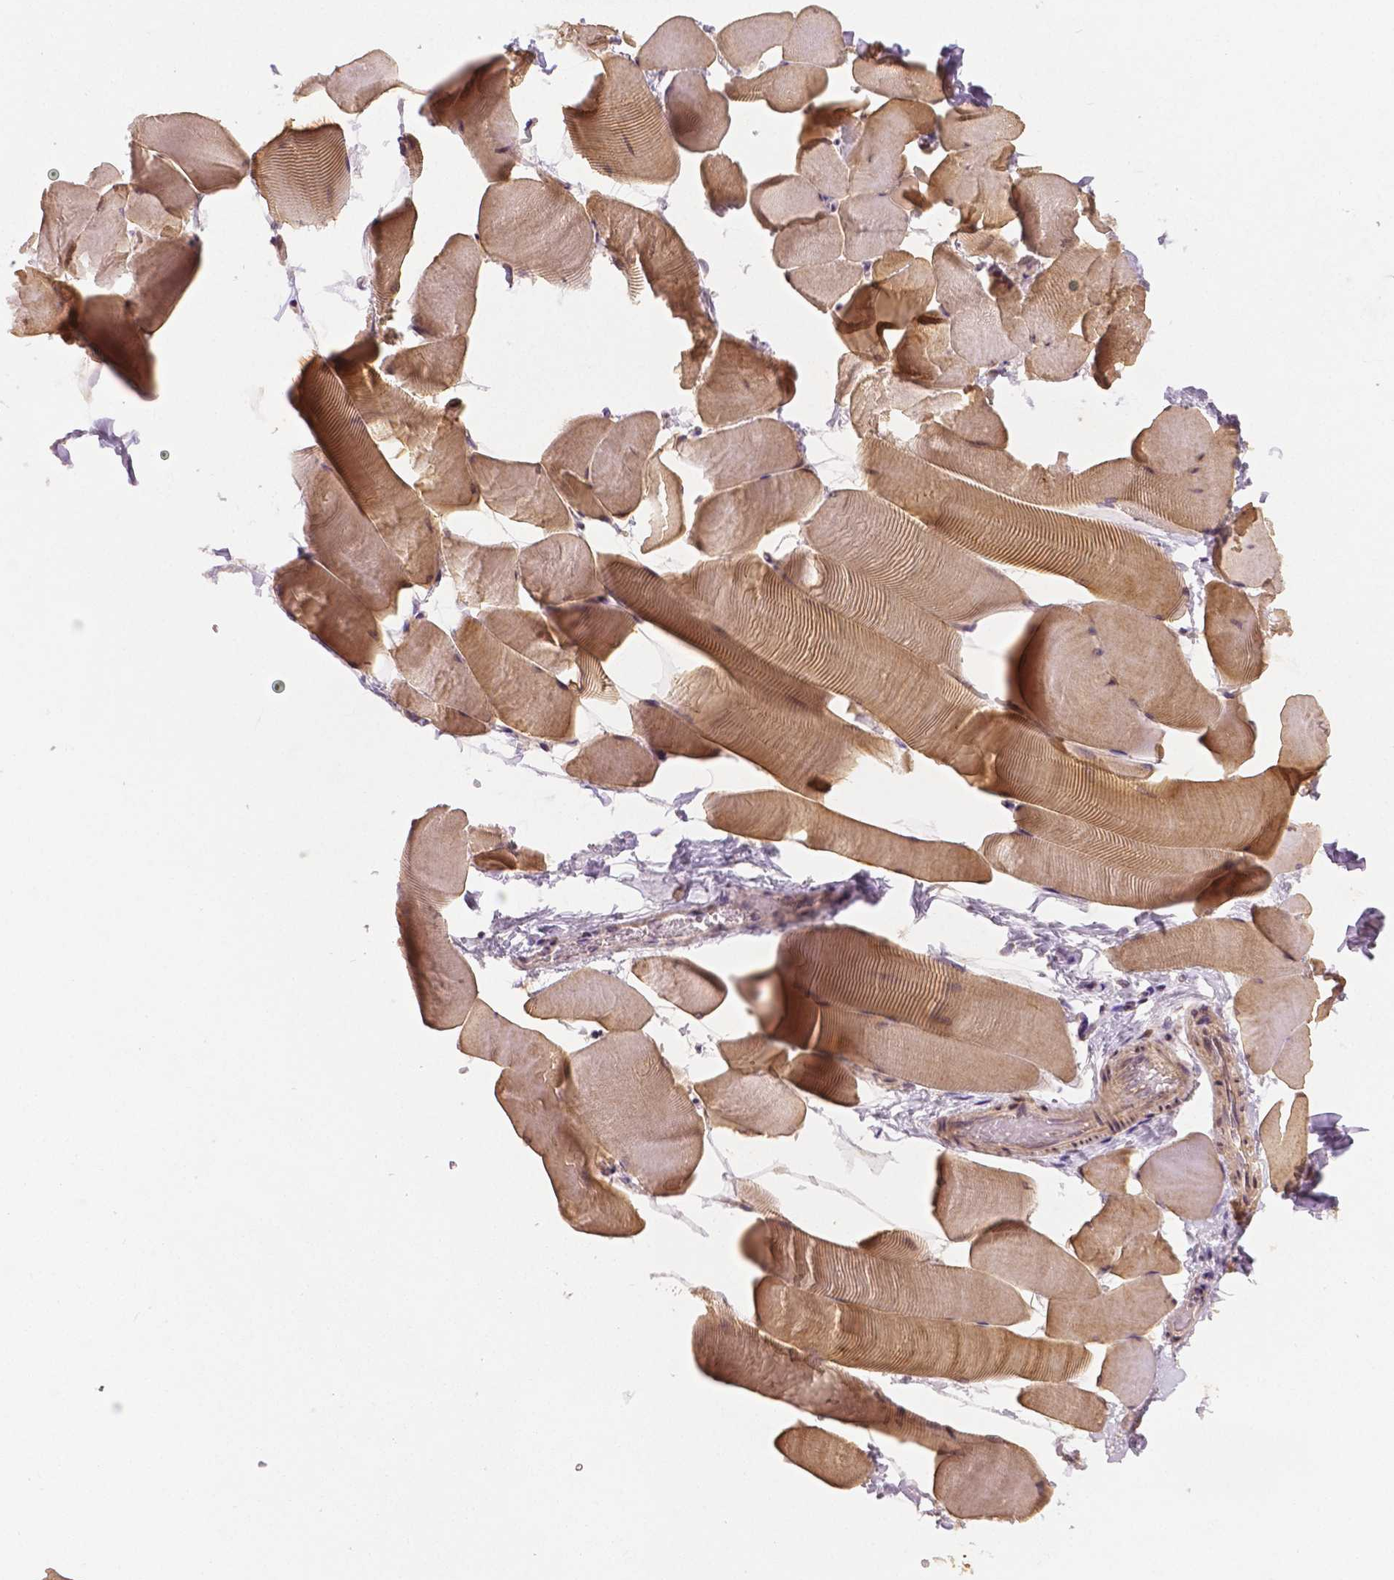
{"staining": {"intensity": "moderate", "quantity": "25%-75%", "location": "cytoplasmic/membranous"}, "tissue": "skeletal muscle", "cell_type": "Myocytes", "image_type": "normal", "snomed": [{"axis": "morphology", "description": "Normal tissue, NOS"}, {"axis": "topography", "description": "Skeletal muscle"}], "caption": "IHC micrograph of normal skeletal muscle: human skeletal muscle stained using immunohistochemistry displays medium levels of moderate protein expression localized specifically in the cytoplasmic/membranous of myocytes, appearing as a cytoplasmic/membranous brown color.", "gene": "CLBA1", "patient": {"sex": "male", "age": 25}}